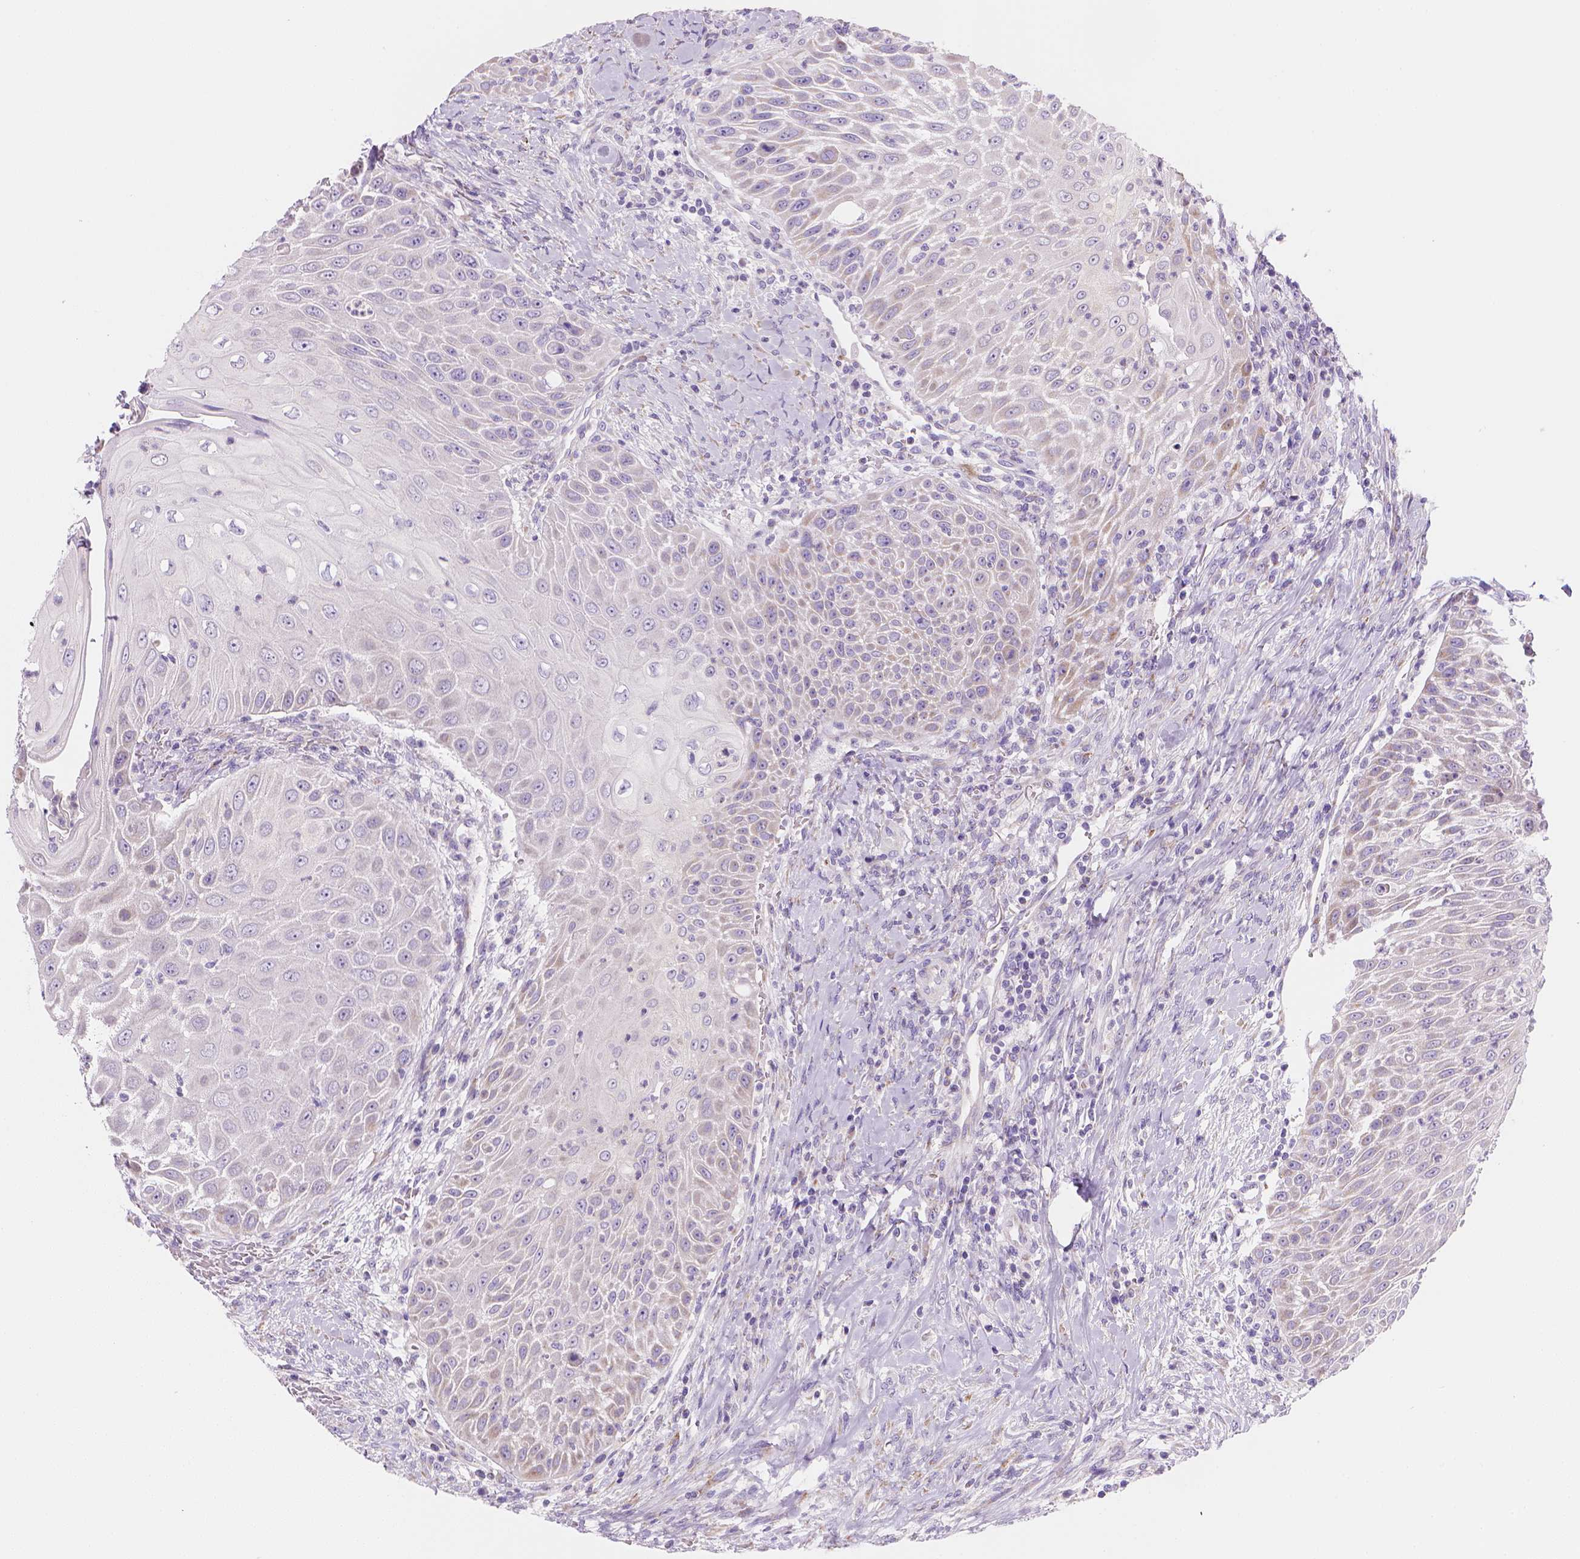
{"staining": {"intensity": "weak", "quantity": "<25%", "location": "cytoplasmic/membranous"}, "tissue": "head and neck cancer", "cell_type": "Tumor cells", "image_type": "cancer", "snomed": [{"axis": "morphology", "description": "Squamous cell carcinoma, NOS"}, {"axis": "topography", "description": "Head-Neck"}], "caption": "IHC of squamous cell carcinoma (head and neck) exhibits no expression in tumor cells.", "gene": "CES2", "patient": {"sex": "male", "age": 69}}